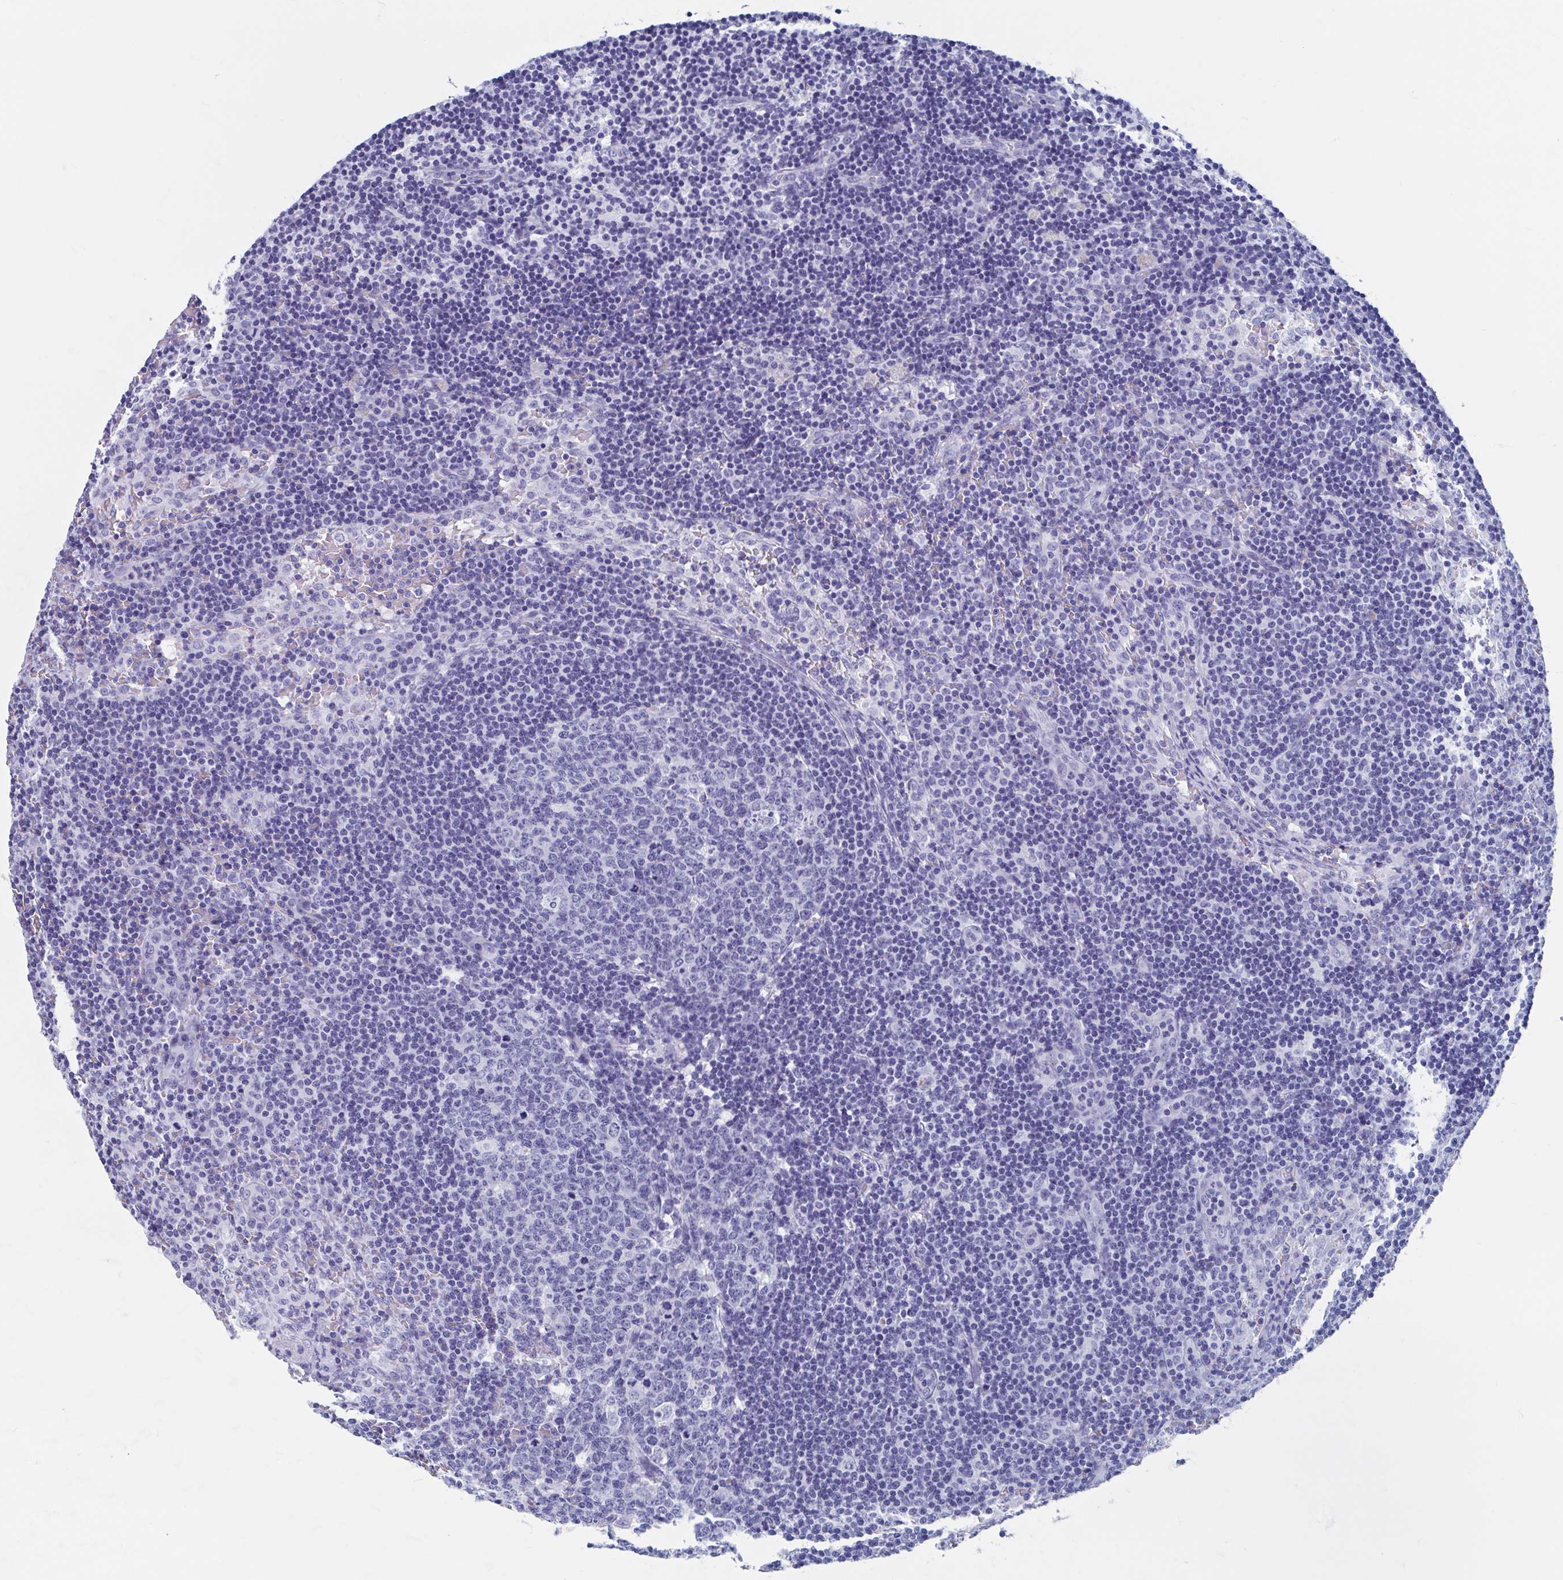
{"staining": {"intensity": "negative", "quantity": "none", "location": "none"}, "tissue": "lymph node", "cell_type": "Germinal center cells", "image_type": "normal", "snomed": [{"axis": "morphology", "description": "Normal tissue, NOS"}, {"axis": "topography", "description": "Lymph node"}], "caption": "DAB (3,3'-diaminobenzidine) immunohistochemical staining of normal lymph node displays no significant positivity in germinal center cells. (DAB IHC, high magnification).", "gene": "C10orf53", "patient": {"sex": "female", "age": 41}}